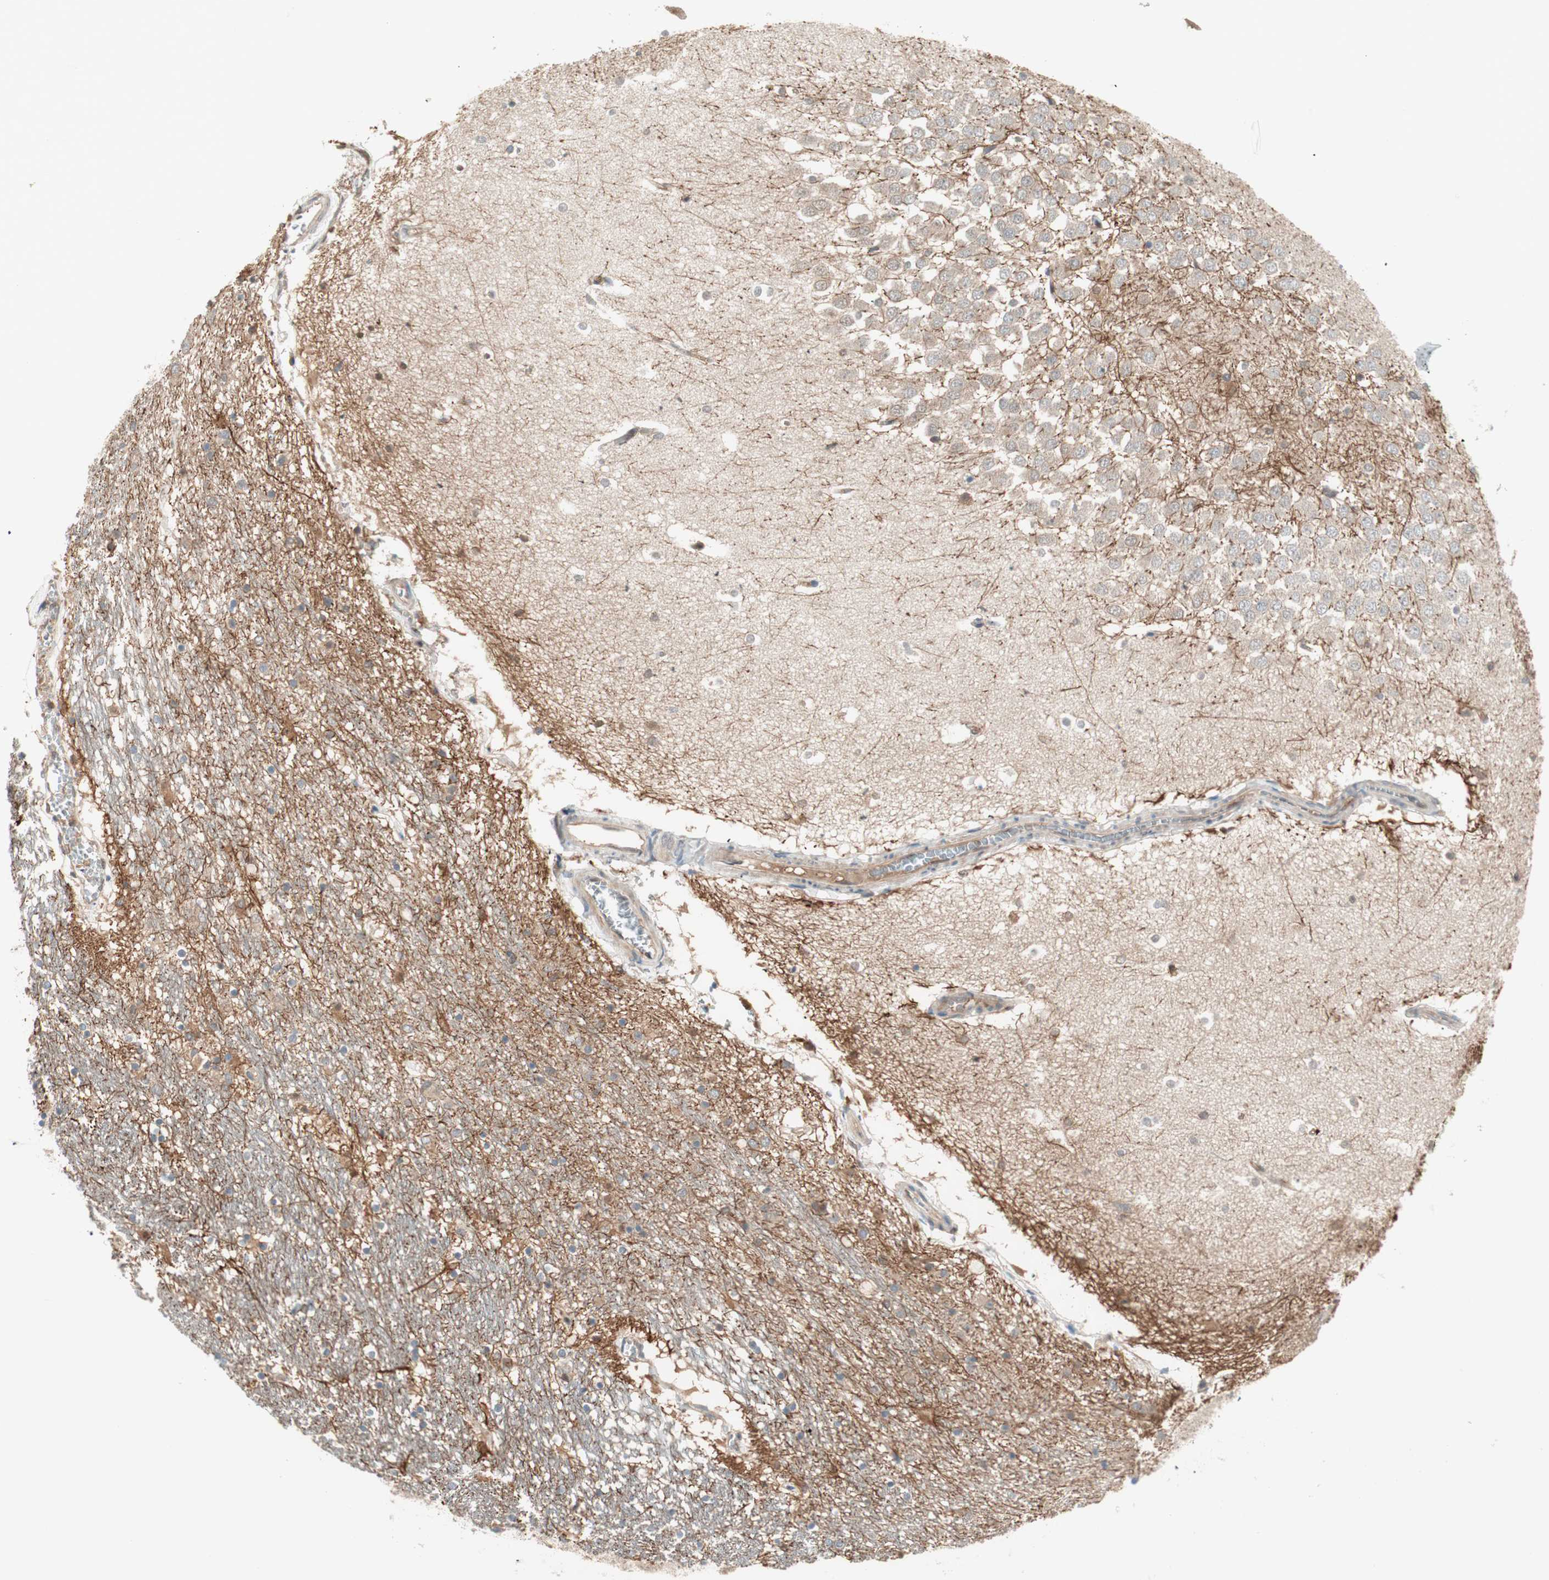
{"staining": {"intensity": "weak", "quantity": "<25%", "location": "cytoplasmic/membranous"}, "tissue": "hippocampus", "cell_type": "Glial cells", "image_type": "normal", "snomed": [{"axis": "morphology", "description": "Normal tissue, NOS"}, {"axis": "topography", "description": "Hippocampus"}], "caption": "Micrograph shows no protein expression in glial cells of benign hippocampus.", "gene": "GALT", "patient": {"sex": "male", "age": 45}}